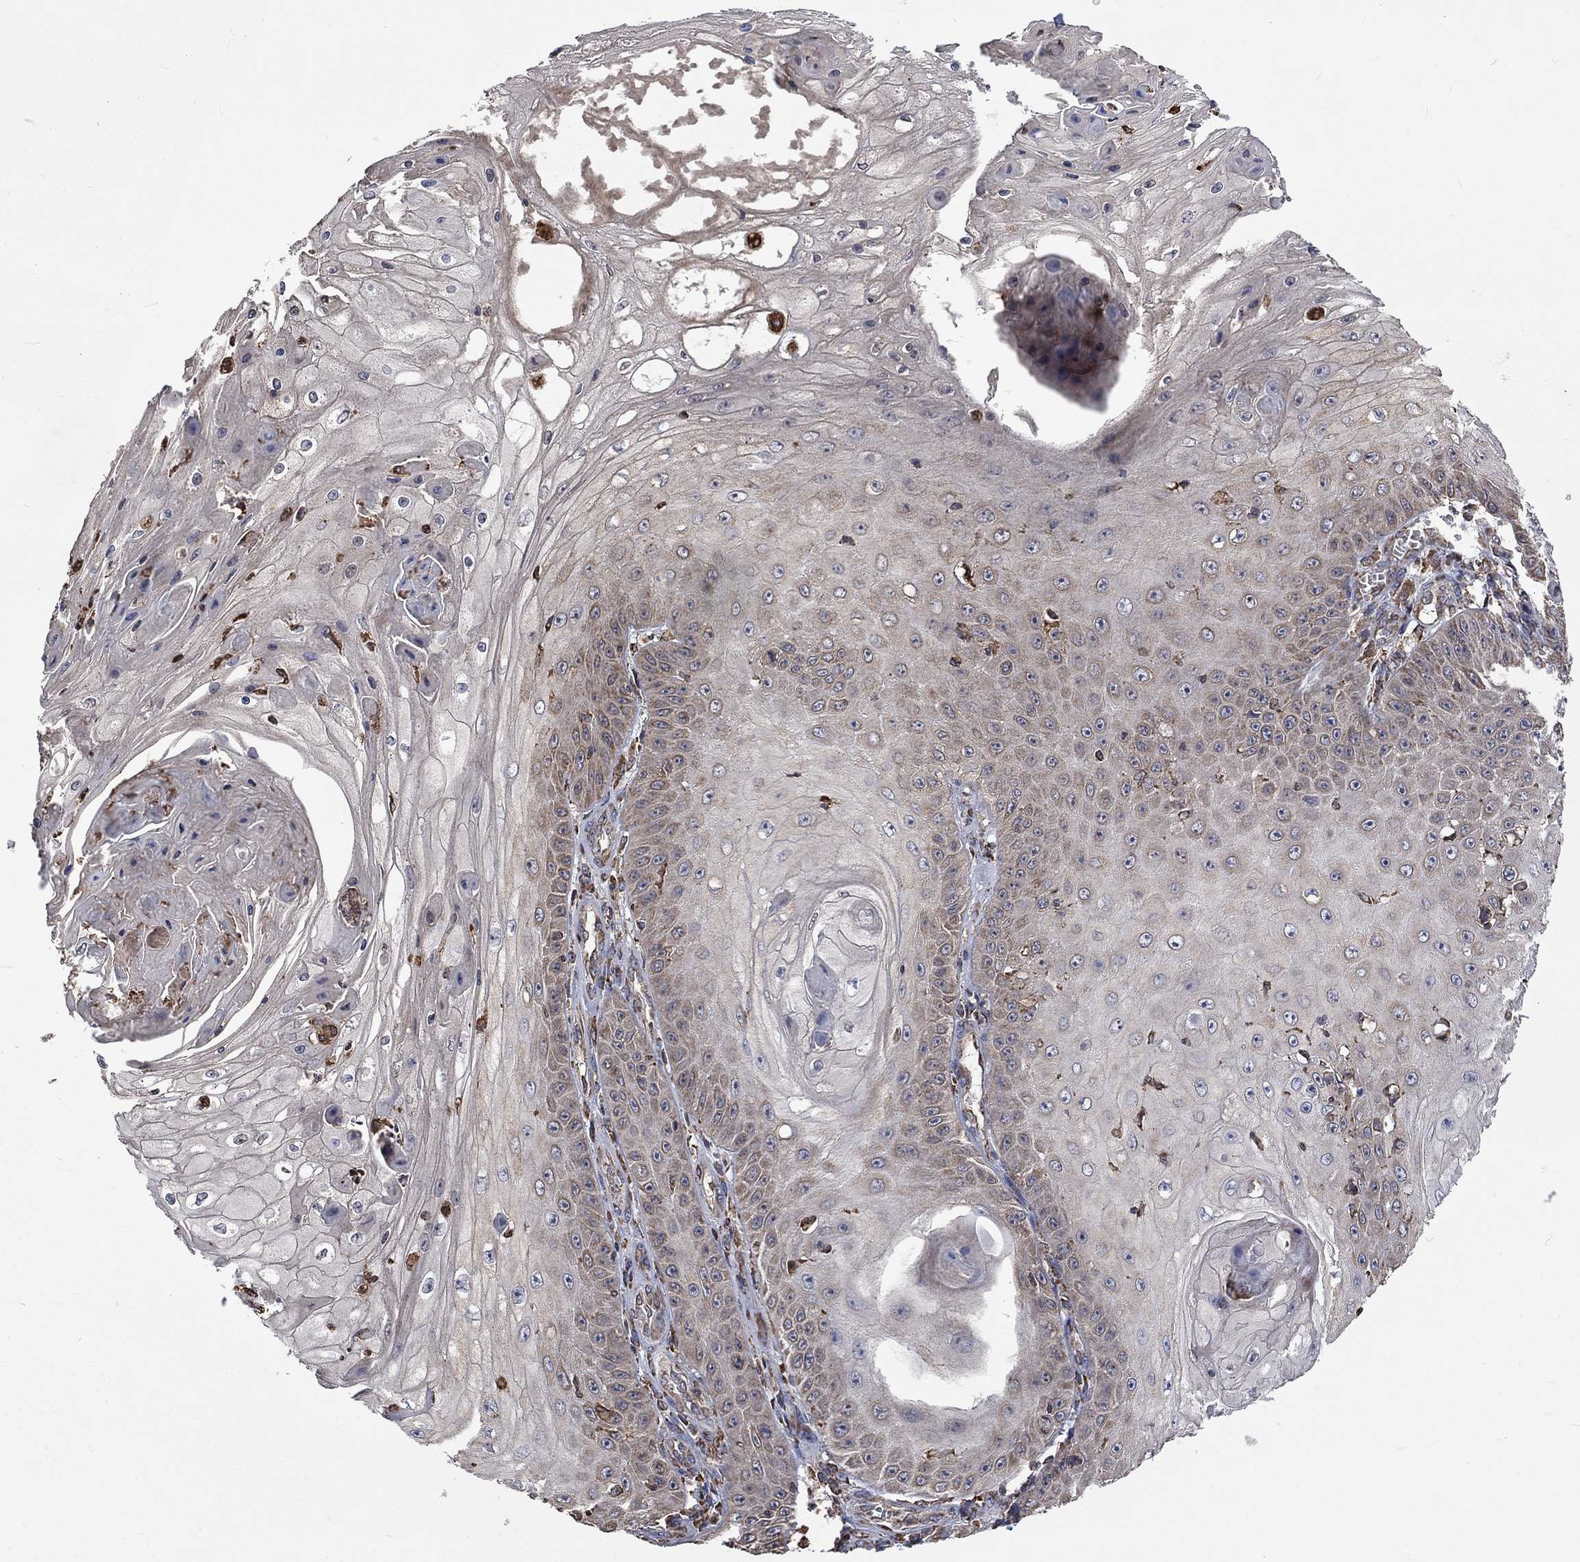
{"staining": {"intensity": "negative", "quantity": "none", "location": "none"}, "tissue": "skin cancer", "cell_type": "Tumor cells", "image_type": "cancer", "snomed": [{"axis": "morphology", "description": "Squamous cell carcinoma, NOS"}, {"axis": "topography", "description": "Skin"}], "caption": "A high-resolution photomicrograph shows immunohistochemistry staining of skin cancer, which exhibits no significant expression in tumor cells.", "gene": "ESRRA", "patient": {"sex": "male", "age": 70}}